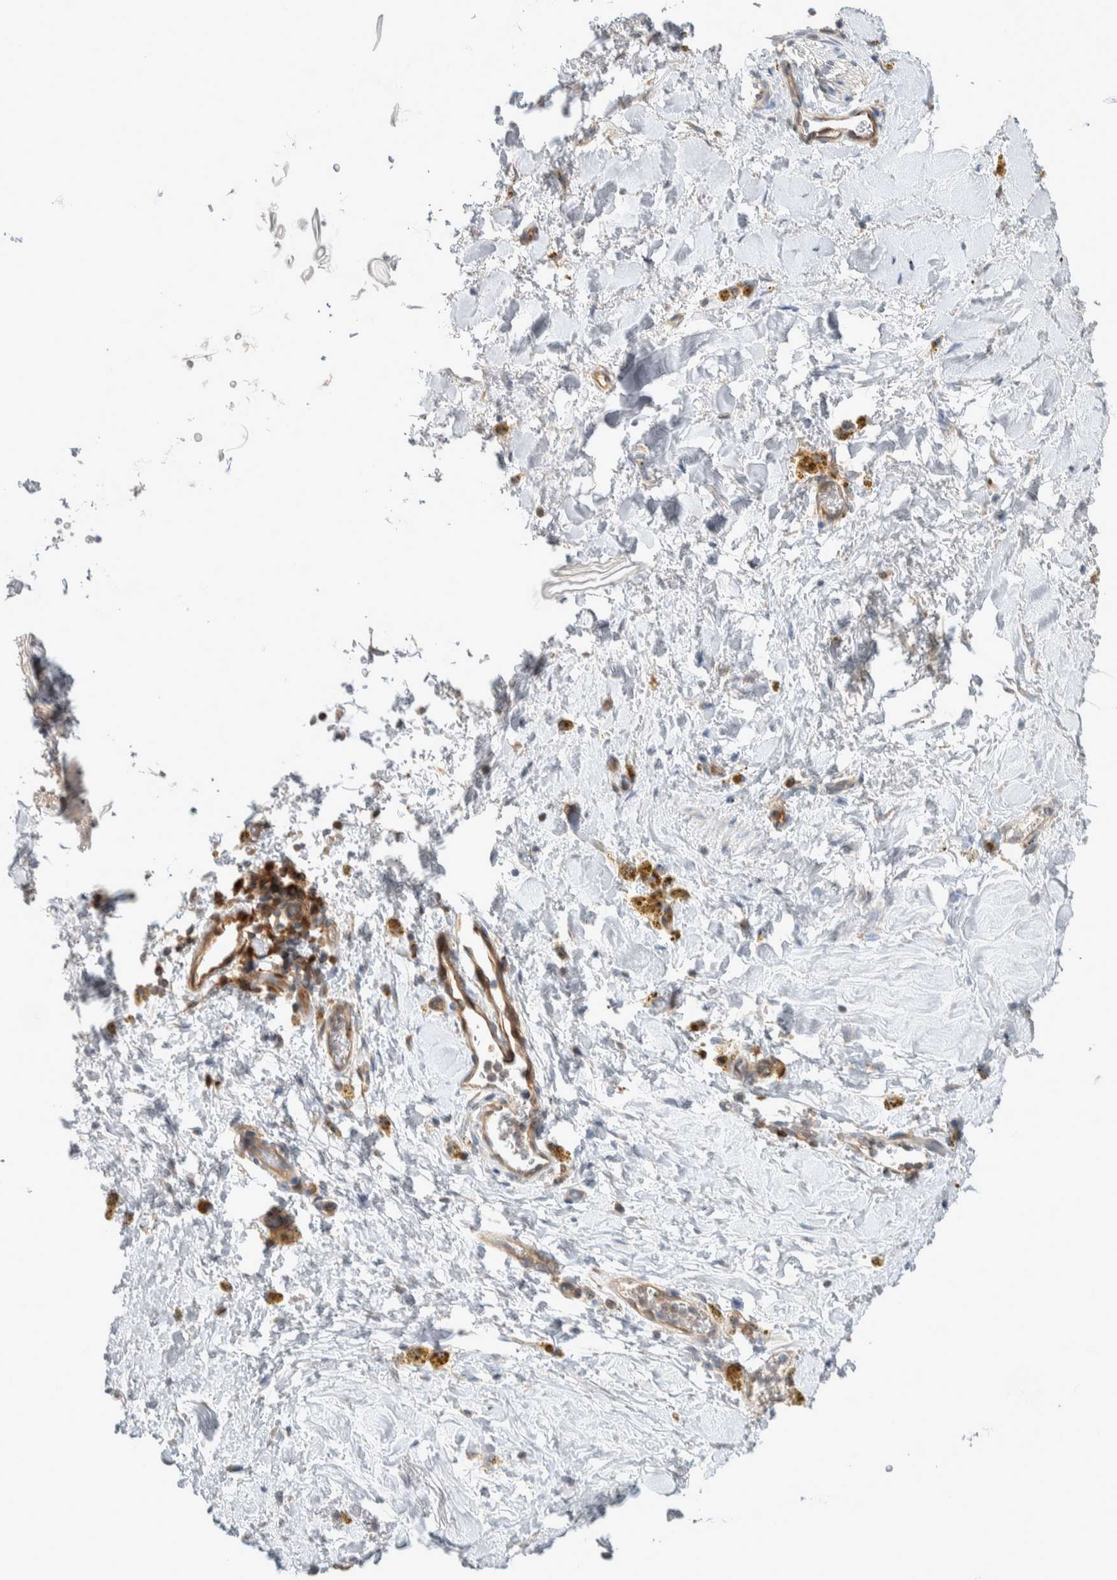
{"staining": {"intensity": "negative", "quantity": "none", "location": "none"}, "tissue": "adipose tissue", "cell_type": "Adipocytes", "image_type": "normal", "snomed": [{"axis": "morphology", "description": "Normal tissue, NOS"}, {"axis": "topography", "description": "Kidney"}, {"axis": "topography", "description": "Peripheral nerve tissue"}], "caption": "Immunohistochemistry photomicrograph of benign adipose tissue: adipose tissue stained with DAB (3,3'-diaminobenzidine) reveals no significant protein staining in adipocytes.", "gene": "NFKB2", "patient": {"sex": "male", "age": 7}}